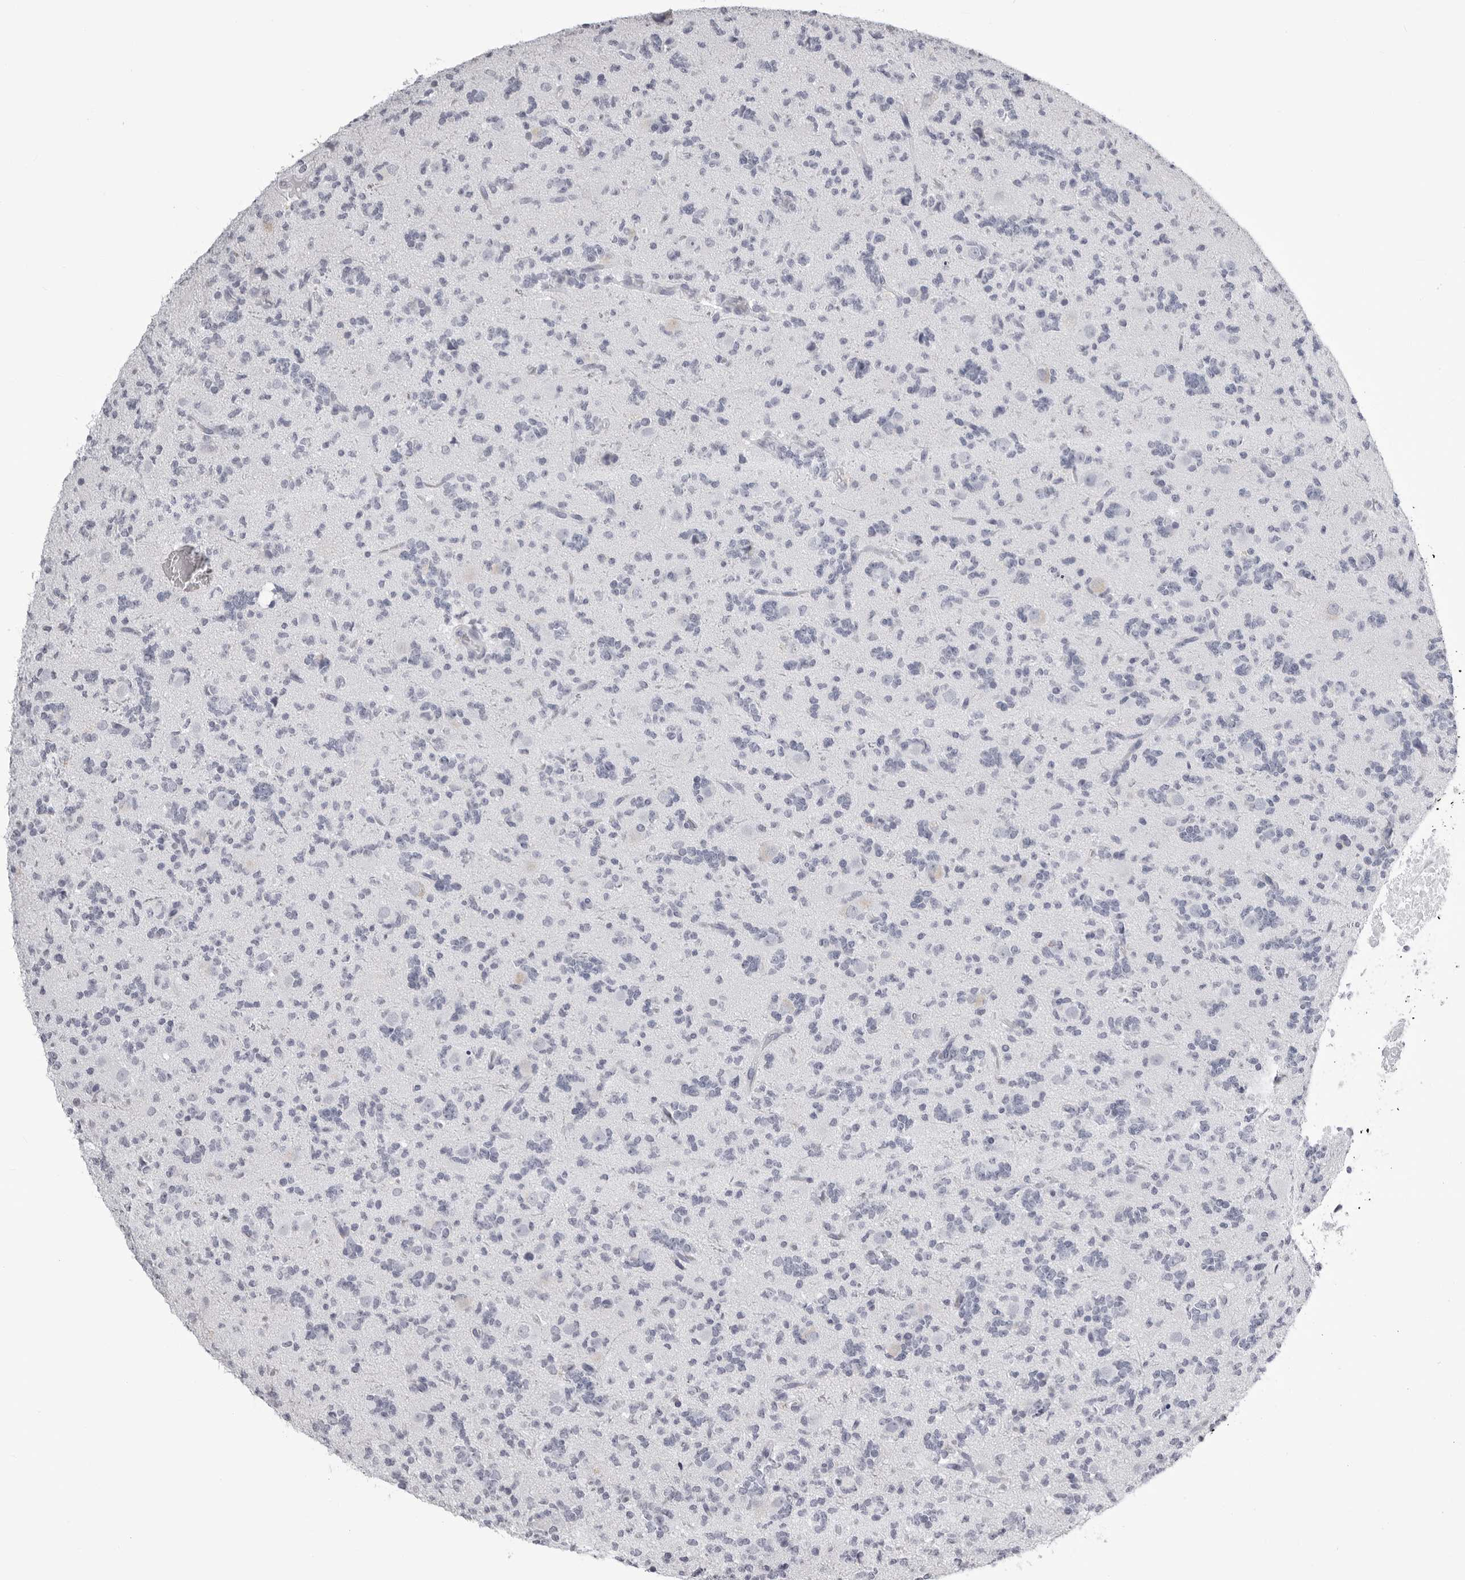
{"staining": {"intensity": "negative", "quantity": "none", "location": "none"}, "tissue": "glioma", "cell_type": "Tumor cells", "image_type": "cancer", "snomed": [{"axis": "morphology", "description": "Glioma, malignant, High grade"}, {"axis": "topography", "description": "Brain"}], "caption": "A micrograph of malignant glioma (high-grade) stained for a protein reveals no brown staining in tumor cells.", "gene": "CST1", "patient": {"sex": "female", "age": 62}}